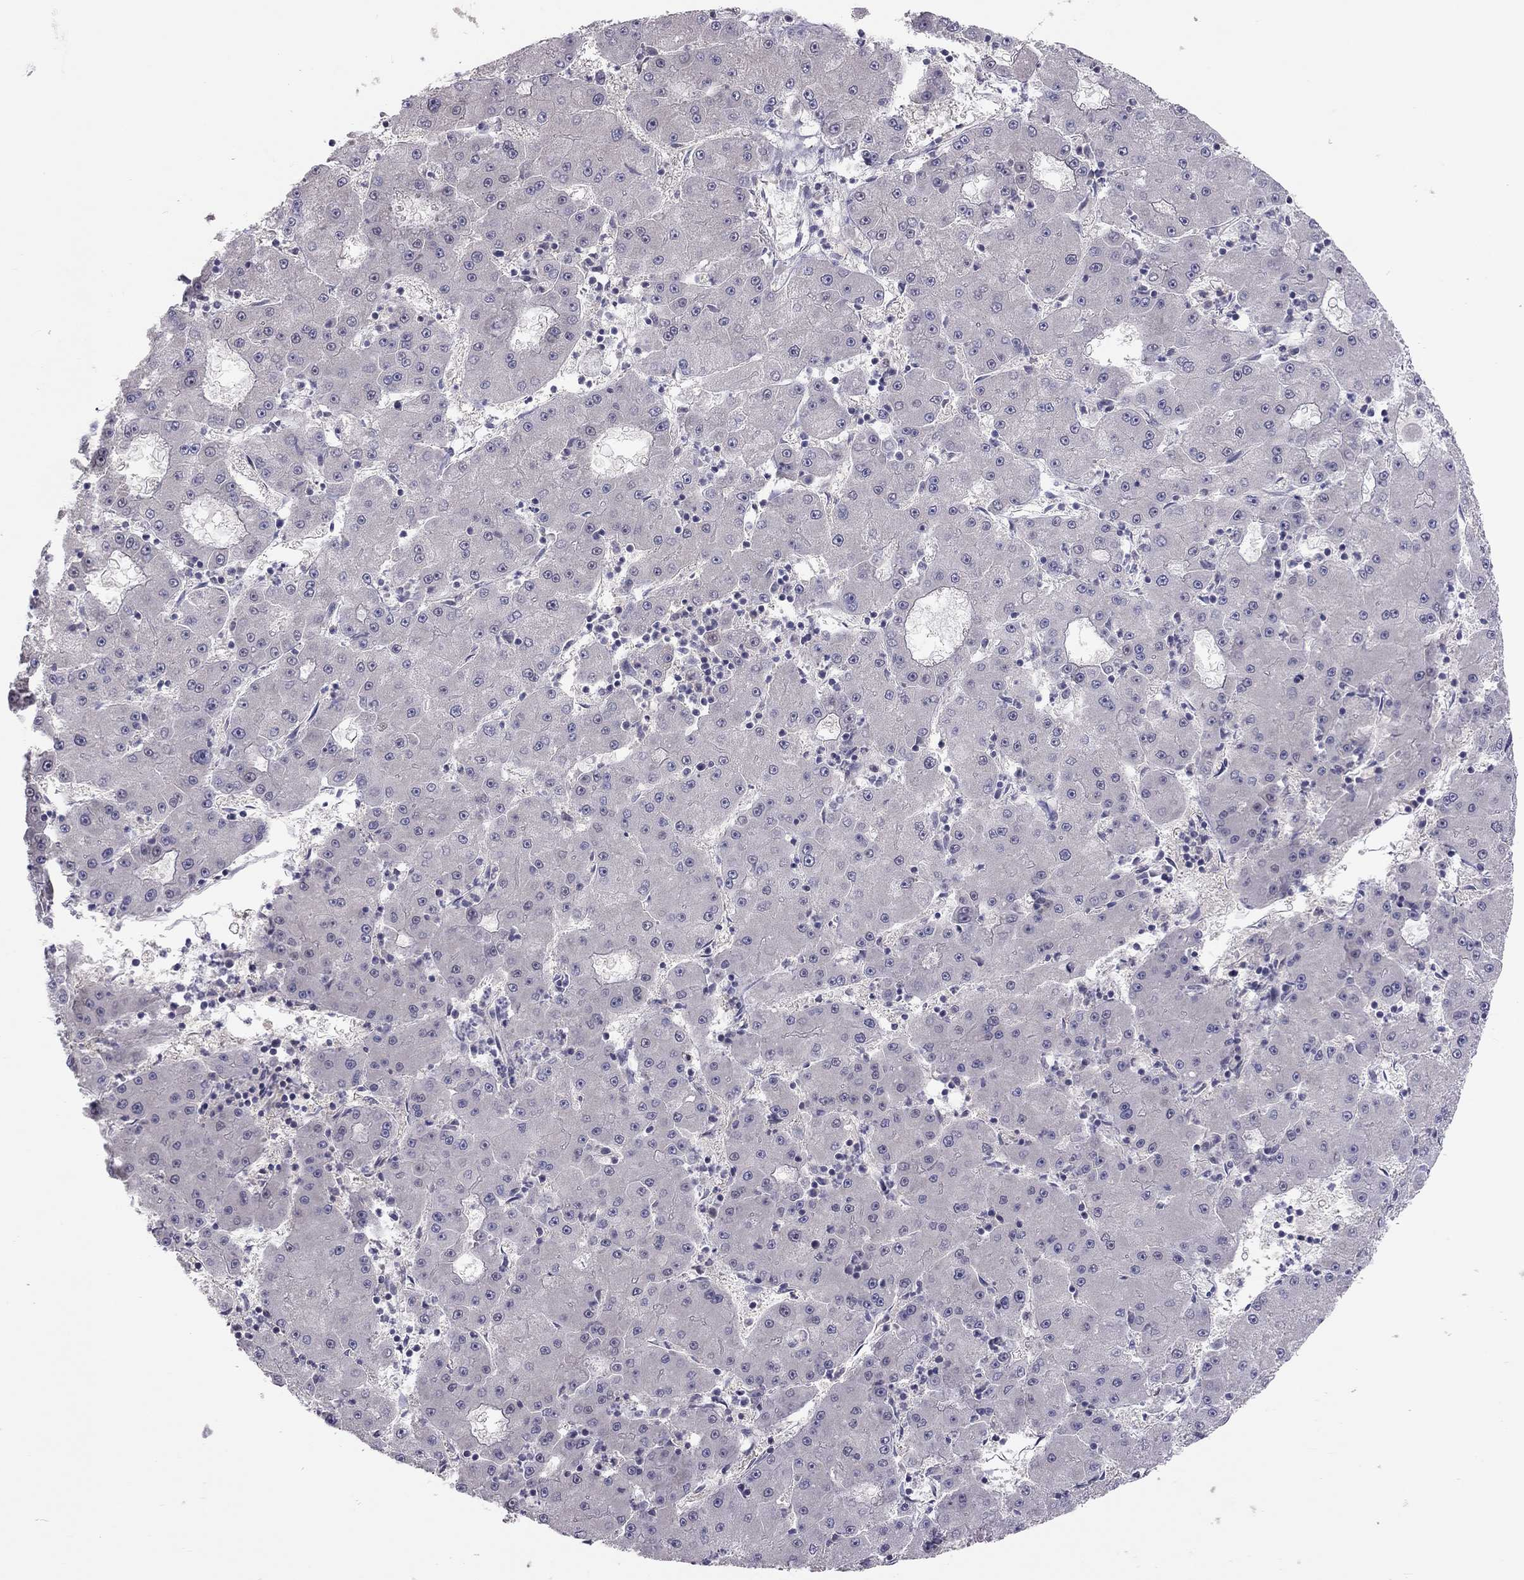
{"staining": {"intensity": "negative", "quantity": "none", "location": "none"}, "tissue": "liver cancer", "cell_type": "Tumor cells", "image_type": "cancer", "snomed": [{"axis": "morphology", "description": "Carcinoma, Hepatocellular, NOS"}, {"axis": "topography", "description": "Liver"}], "caption": "Human liver cancer (hepatocellular carcinoma) stained for a protein using IHC displays no staining in tumor cells.", "gene": "HSF2BP", "patient": {"sex": "male", "age": 73}}